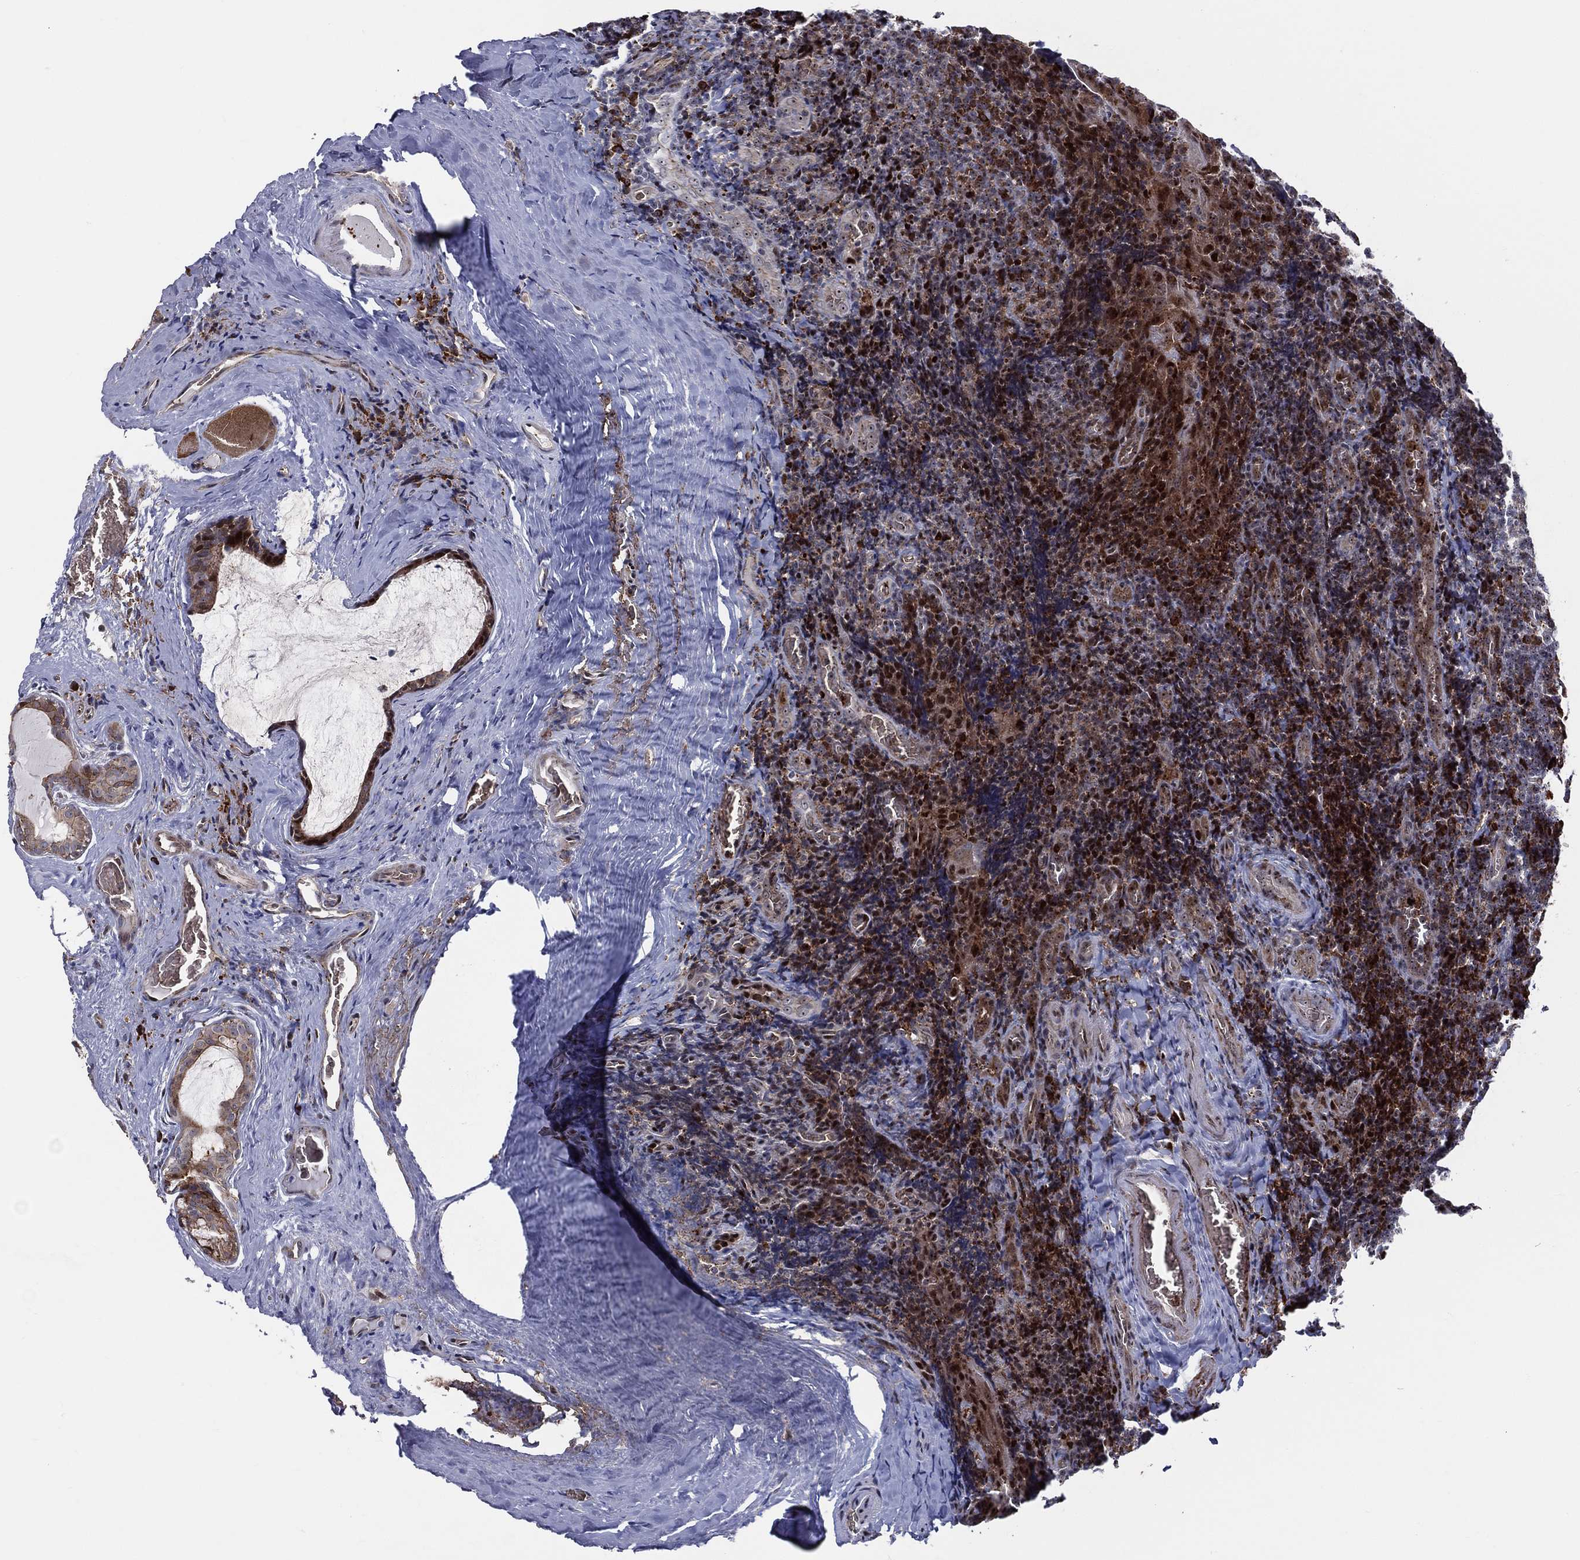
{"staining": {"intensity": "strong", "quantity": "<25%", "location": "cytoplasmic/membranous"}, "tissue": "tonsil", "cell_type": "Germinal center cells", "image_type": "normal", "snomed": [{"axis": "morphology", "description": "Normal tissue, NOS"}, {"axis": "morphology", "description": "Inflammation, NOS"}, {"axis": "topography", "description": "Tonsil"}], "caption": "Germinal center cells display strong cytoplasmic/membranous expression in approximately <25% of cells in normal tonsil.", "gene": "VHL", "patient": {"sex": "female", "age": 31}}